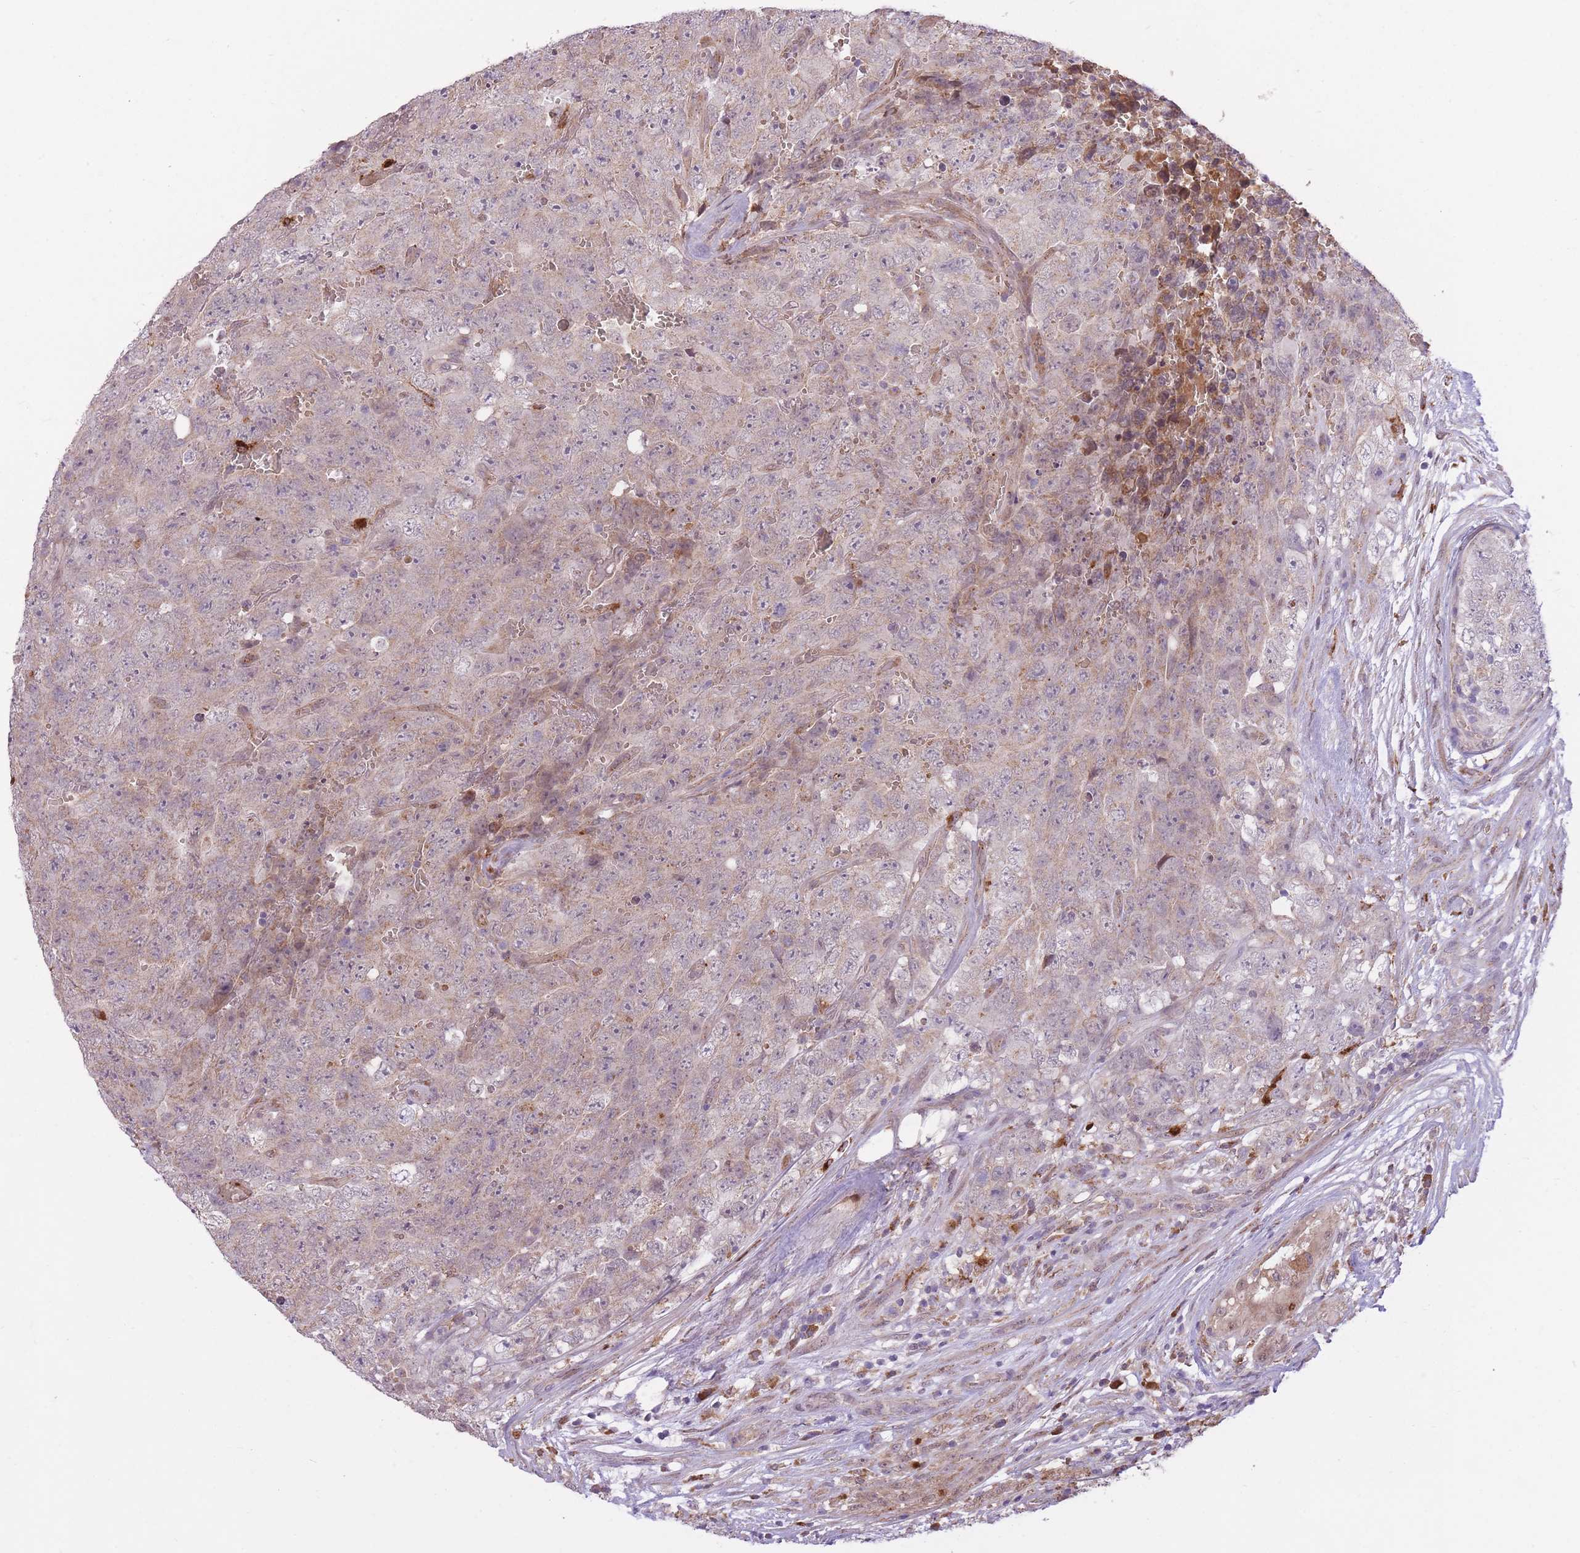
{"staining": {"intensity": "weak", "quantity": "25%-75%", "location": "cytoplasmic/membranous"}, "tissue": "testis cancer", "cell_type": "Tumor cells", "image_type": "cancer", "snomed": [{"axis": "morphology", "description": "Seminoma, NOS"}, {"axis": "morphology", "description": "Teratoma, malignant, NOS"}, {"axis": "topography", "description": "Testis"}], "caption": "High-power microscopy captured an immunohistochemistry (IHC) image of testis cancer, revealing weak cytoplasmic/membranous expression in about 25%-75% of tumor cells.", "gene": "POLR3F", "patient": {"sex": "male", "age": 34}}